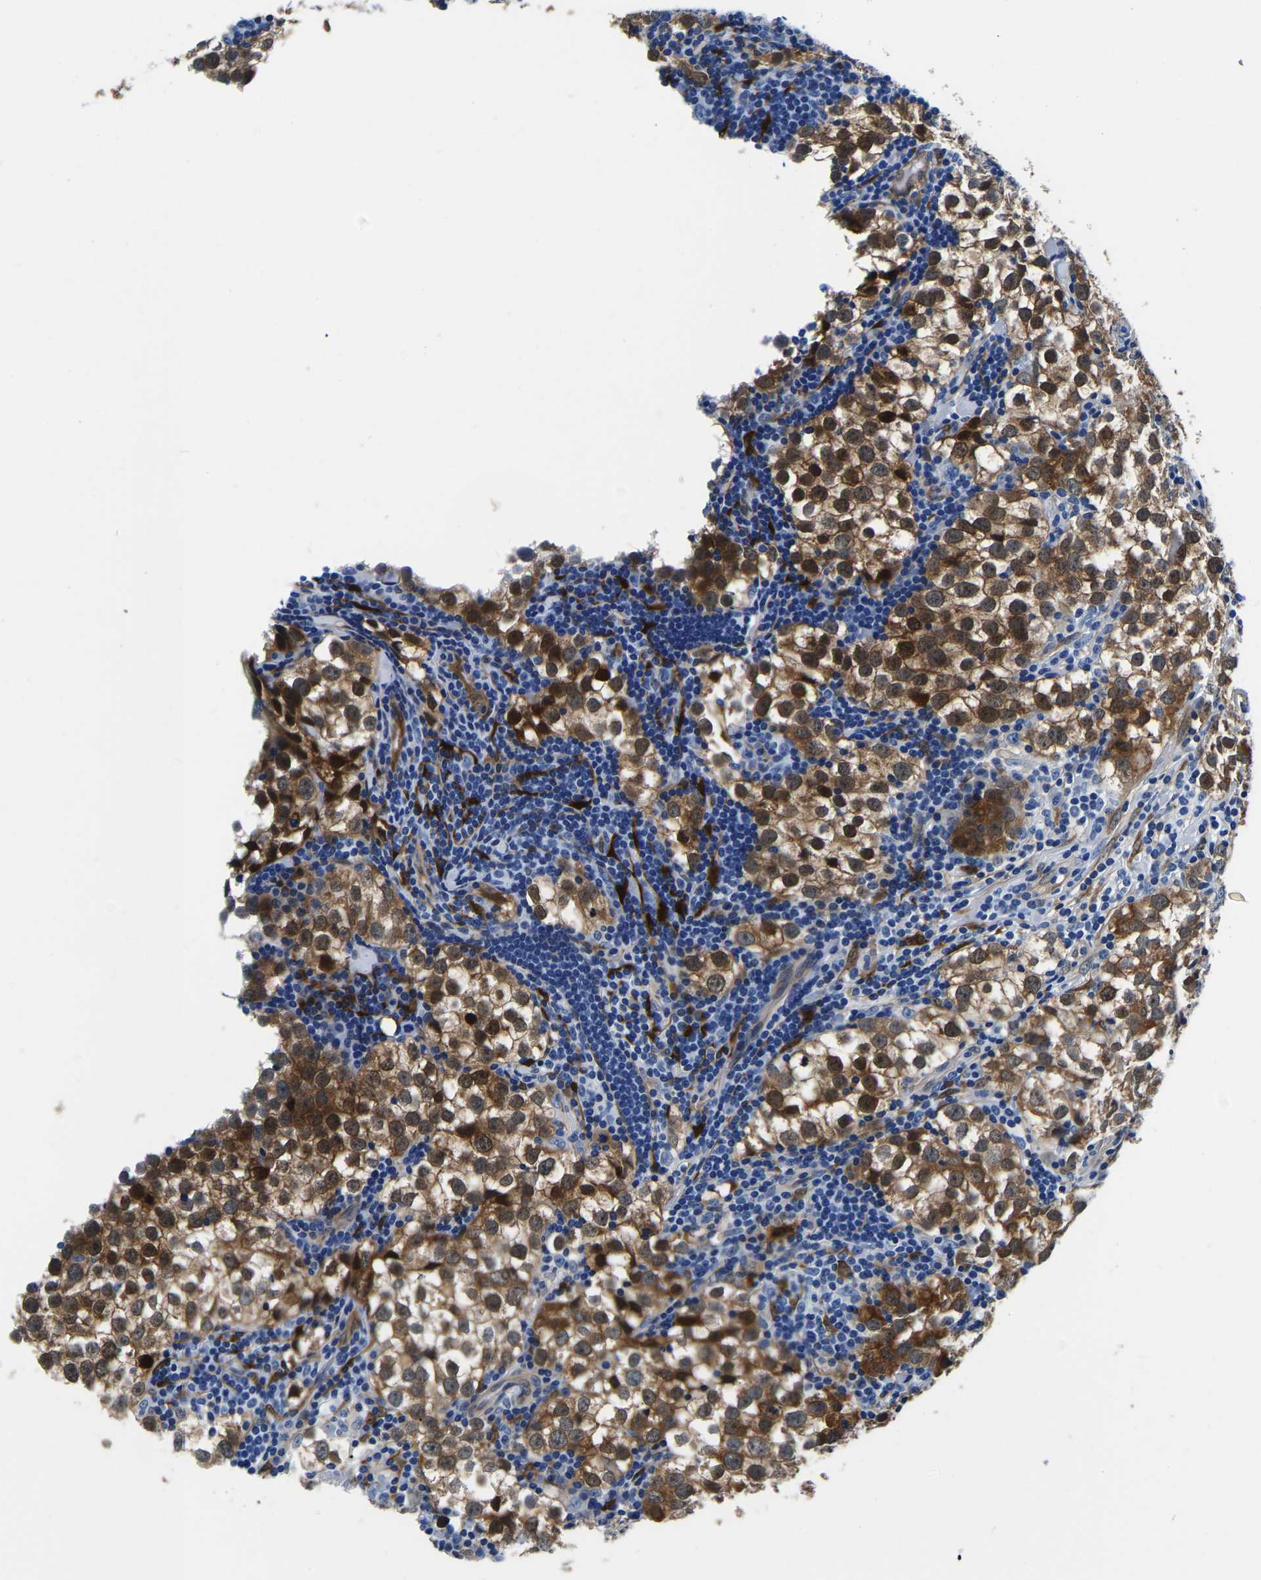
{"staining": {"intensity": "strong", "quantity": ">75%", "location": "cytoplasmic/membranous,nuclear"}, "tissue": "testis cancer", "cell_type": "Tumor cells", "image_type": "cancer", "snomed": [{"axis": "morphology", "description": "Seminoma, NOS"}, {"axis": "morphology", "description": "Carcinoma, Embryonal, NOS"}, {"axis": "topography", "description": "Testis"}], "caption": "Testis cancer was stained to show a protein in brown. There is high levels of strong cytoplasmic/membranous and nuclear staining in approximately >75% of tumor cells.", "gene": "S100A13", "patient": {"sex": "male", "age": 36}}